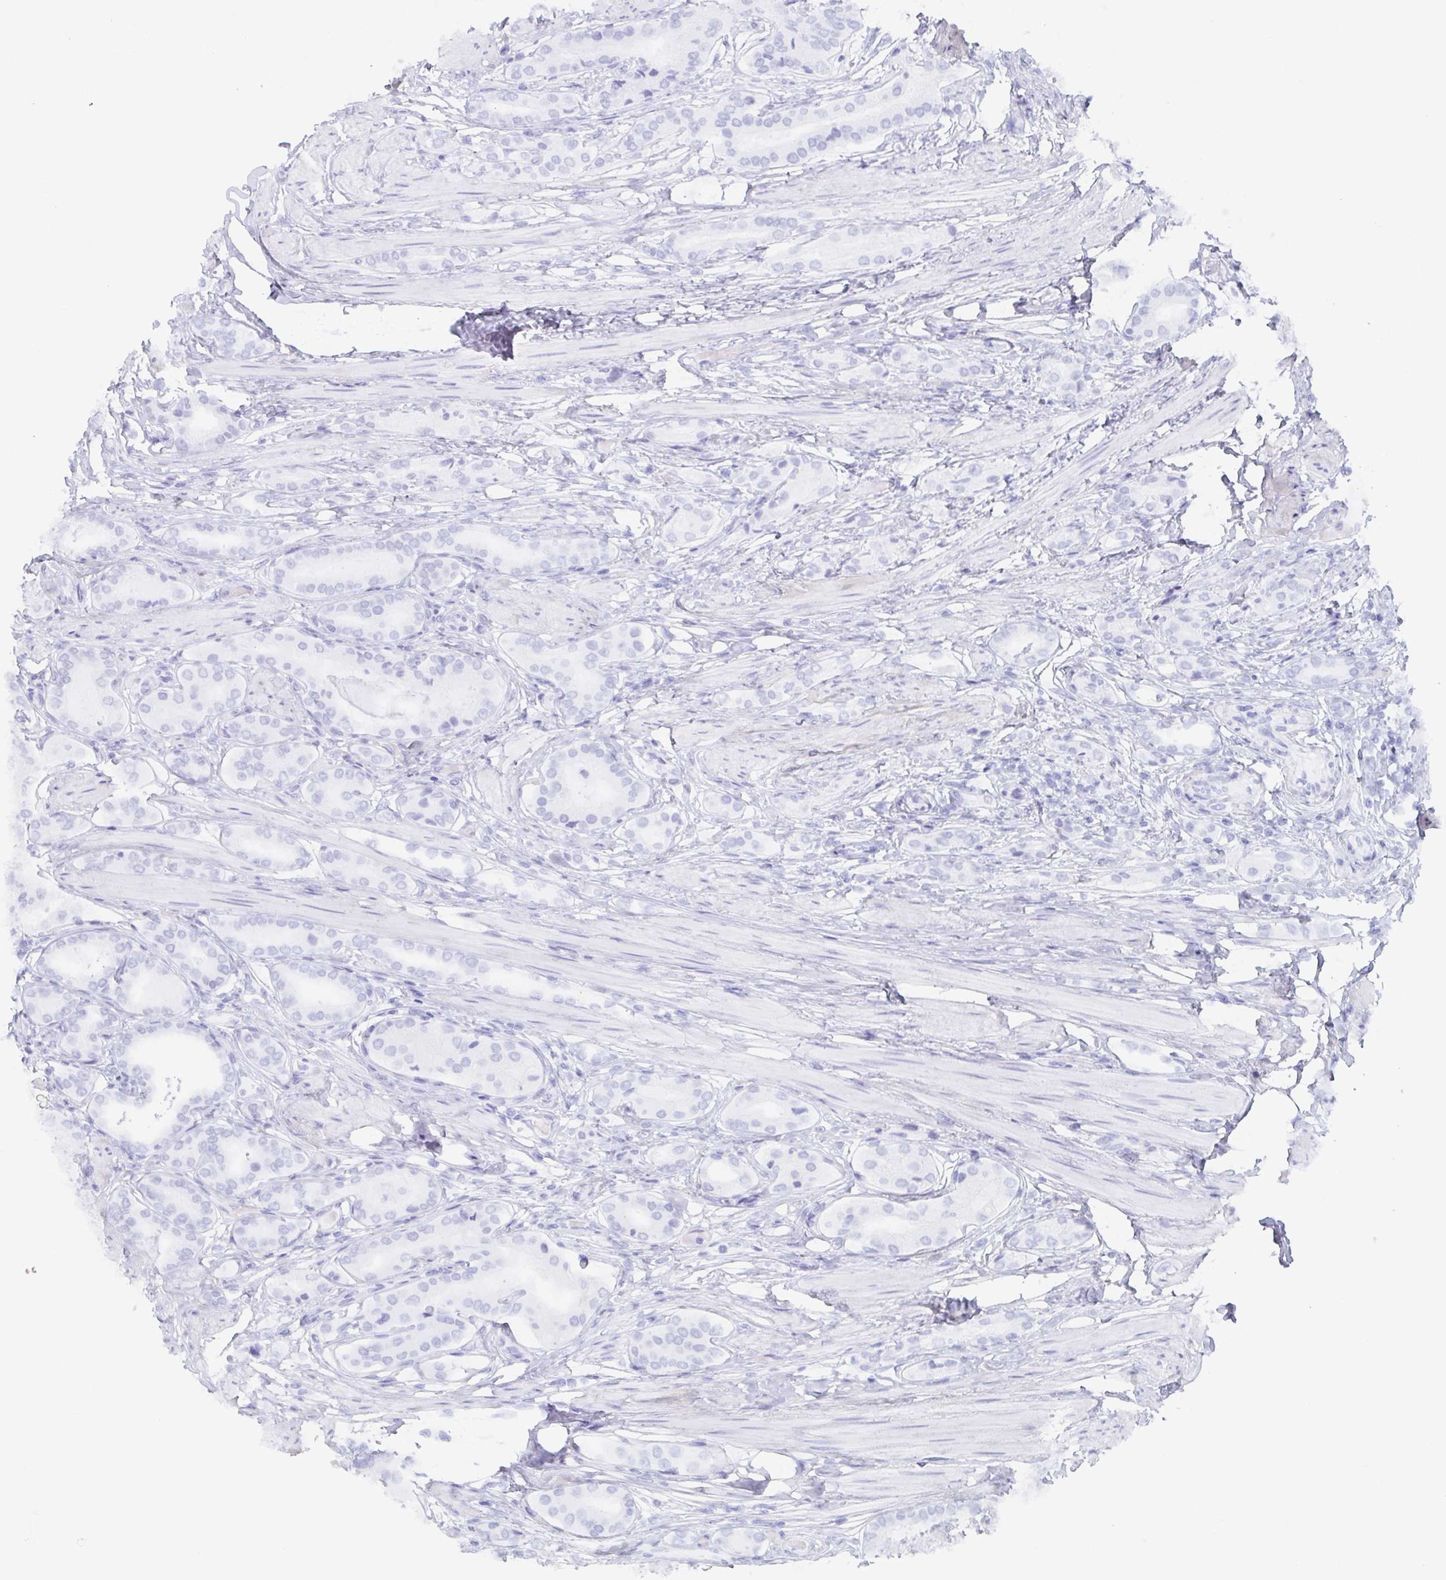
{"staining": {"intensity": "negative", "quantity": "none", "location": "none"}, "tissue": "prostate cancer", "cell_type": "Tumor cells", "image_type": "cancer", "snomed": [{"axis": "morphology", "description": "Adenocarcinoma, High grade"}, {"axis": "topography", "description": "Prostate"}], "caption": "DAB (3,3'-diaminobenzidine) immunohistochemical staining of human high-grade adenocarcinoma (prostate) shows no significant expression in tumor cells.", "gene": "POU2F3", "patient": {"sex": "male", "age": 63}}